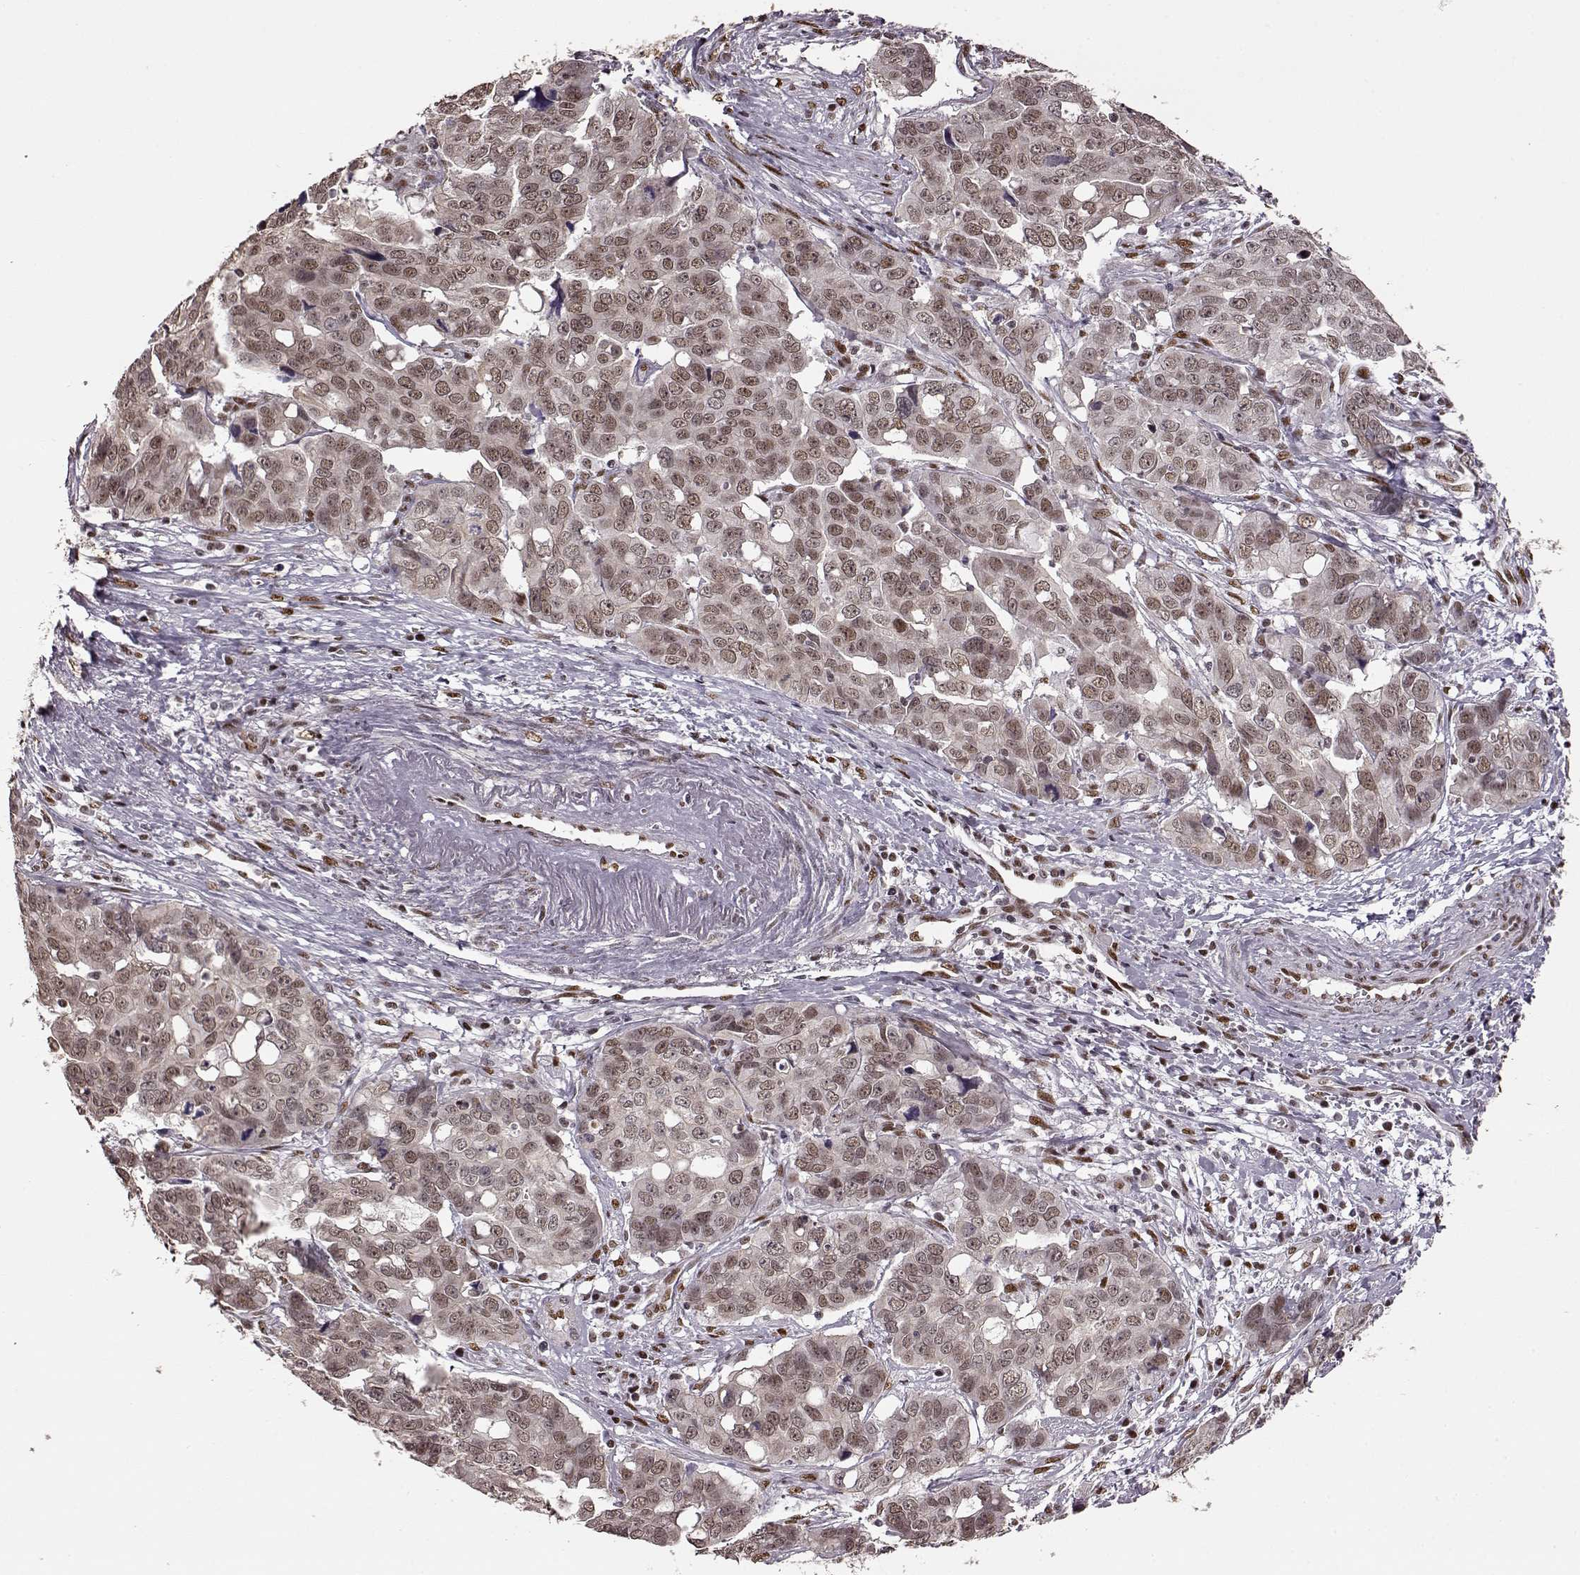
{"staining": {"intensity": "weak", "quantity": ">75%", "location": "nuclear"}, "tissue": "ovarian cancer", "cell_type": "Tumor cells", "image_type": "cancer", "snomed": [{"axis": "morphology", "description": "Carcinoma, endometroid"}, {"axis": "topography", "description": "Ovary"}], "caption": "Human ovarian cancer (endometroid carcinoma) stained for a protein (brown) demonstrates weak nuclear positive positivity in approximately >75% of tumor cells.", "gene": "FTO", "patient": {"sex": "female", "age": 78}}